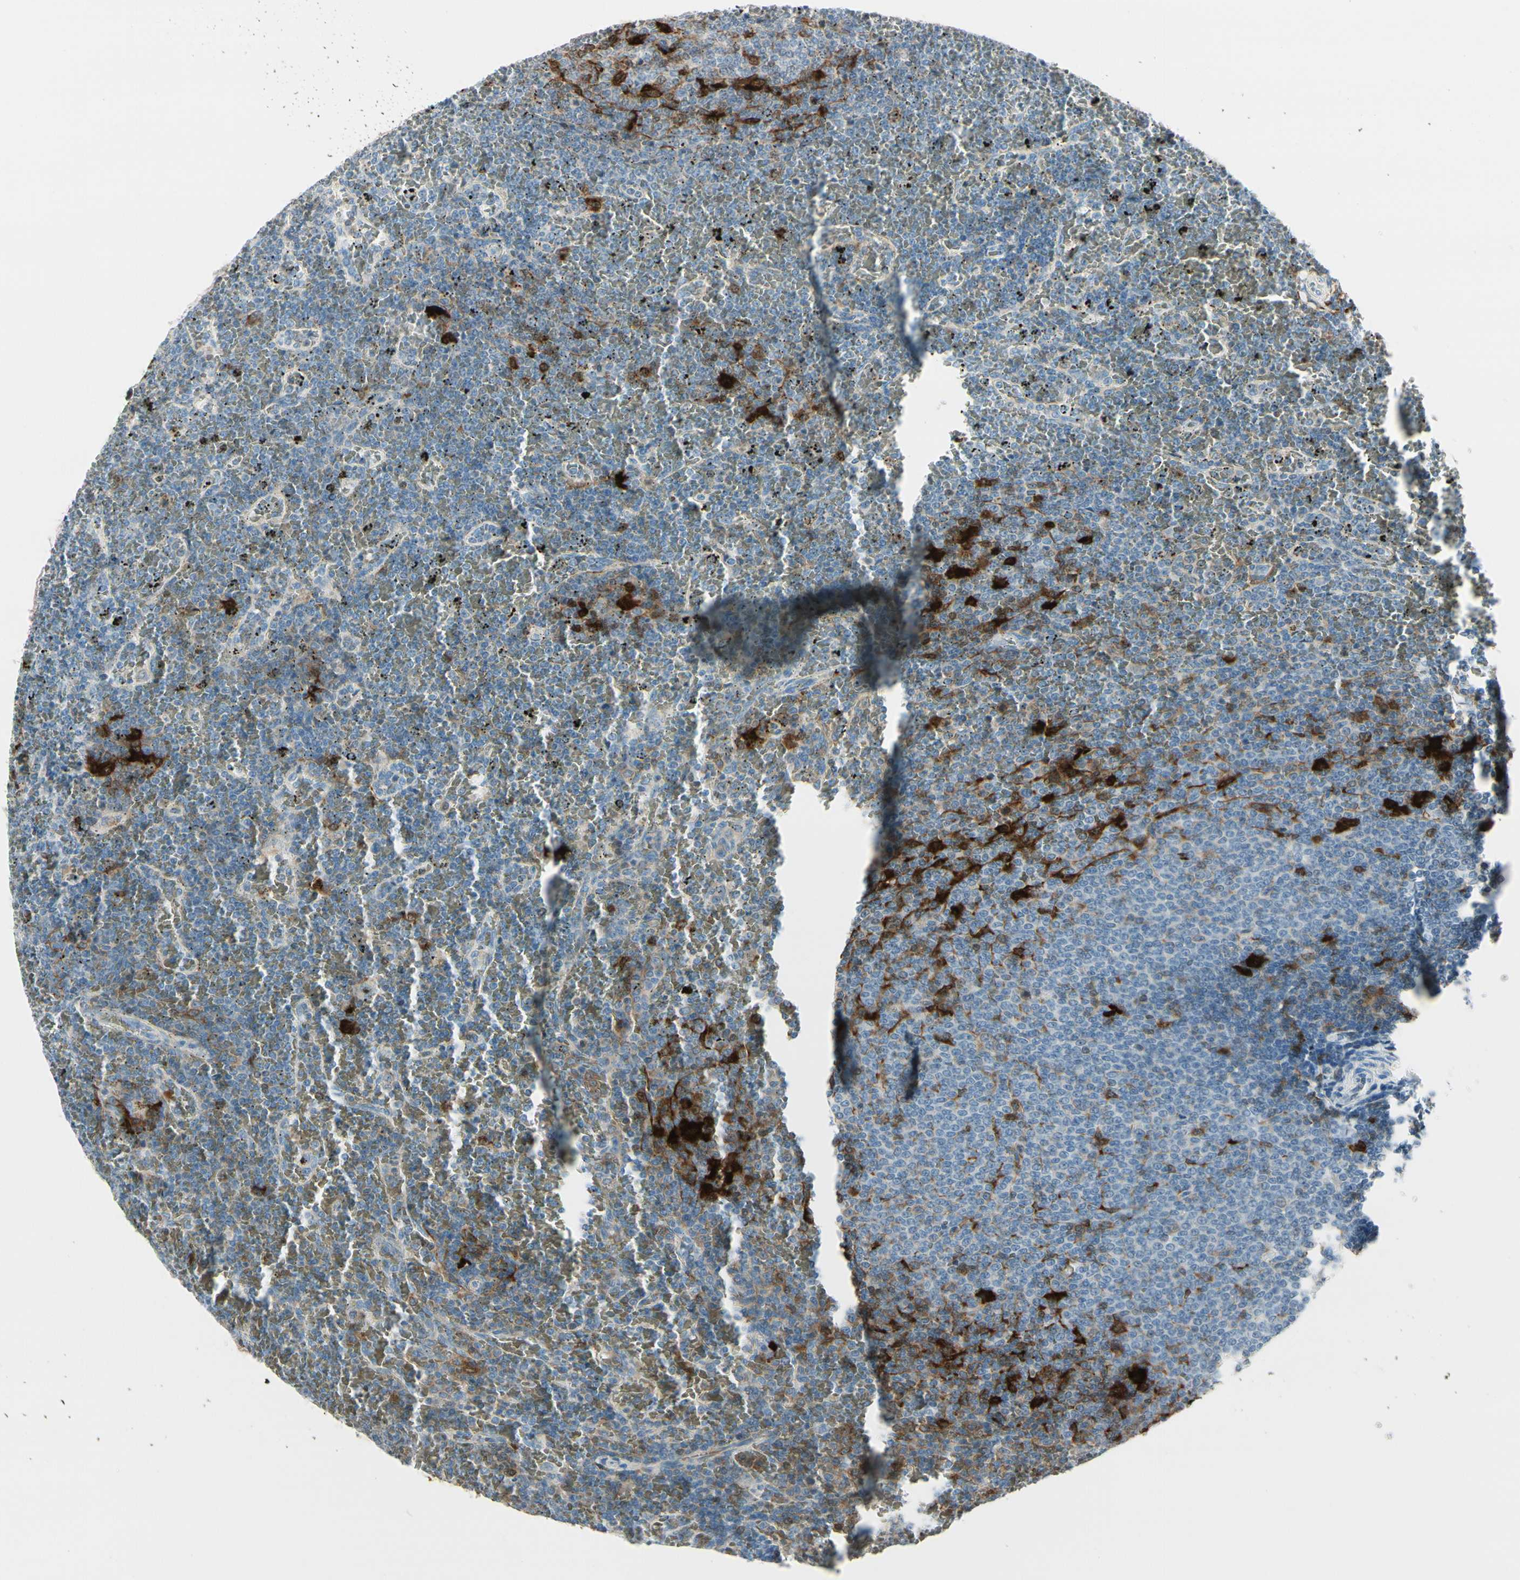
{"staining": {"intensity": "negative", "quantity": "none", "location": "none"}, "tissue": "lymphoma", "cell_type": "Tumor cells", "image_type": "cancer", "snomed": [{"axis": "morphology", "description": "Malignant lymphoma, non-Hodgkin's type, Low grade"}, {"axis": "topography", "description": "Spleen"}], "caption": "This is a photomicrograph of immunohistochemistry staining of lymphoma, which shows no staining in tumor cells.", "gene": "TRAF1", "patient": {"sex": "female", "age": 77}}